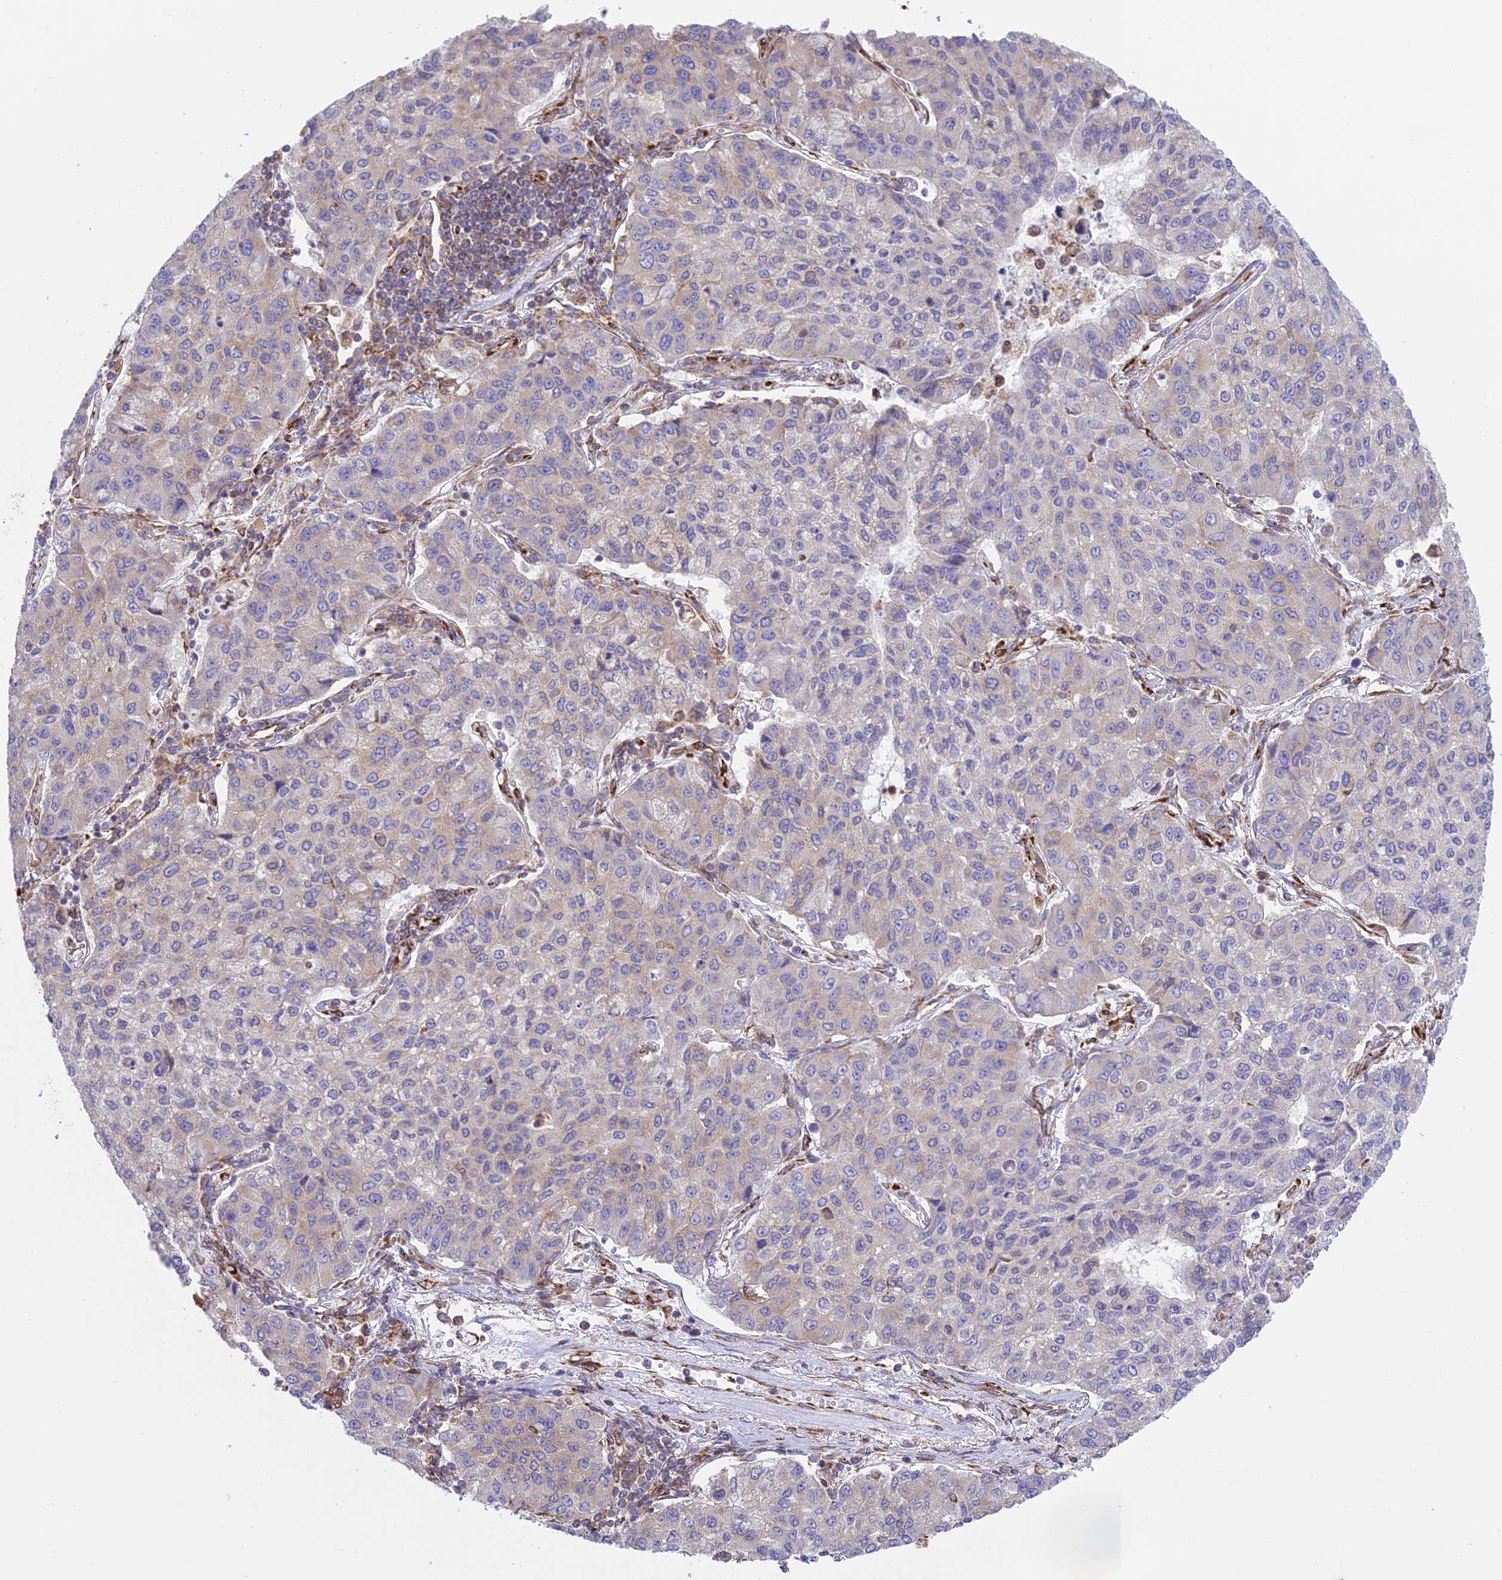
{"staining": {"intensity": "moderate", "quantity": "25%-75%", "location": "cytoplasmic/membranous"}, "tissue": "lung cancer", "cell_type": "Tumor cells", "image_type": "cancer", "snomed": [{"axis": "morphology", "description": "Squamous cell carcinoma, NOS"}, {"axis": "topography", "description": "Lung"}], "caption": "Lung squamous cell carcinoma tissue shows moderate cytoplasmic/membranous staining in about 25%-75% of tumor cells, visualized by immunohistochemistry.", "gene": "CCDC69", "patient": {"sex": "male", "age": 74}}